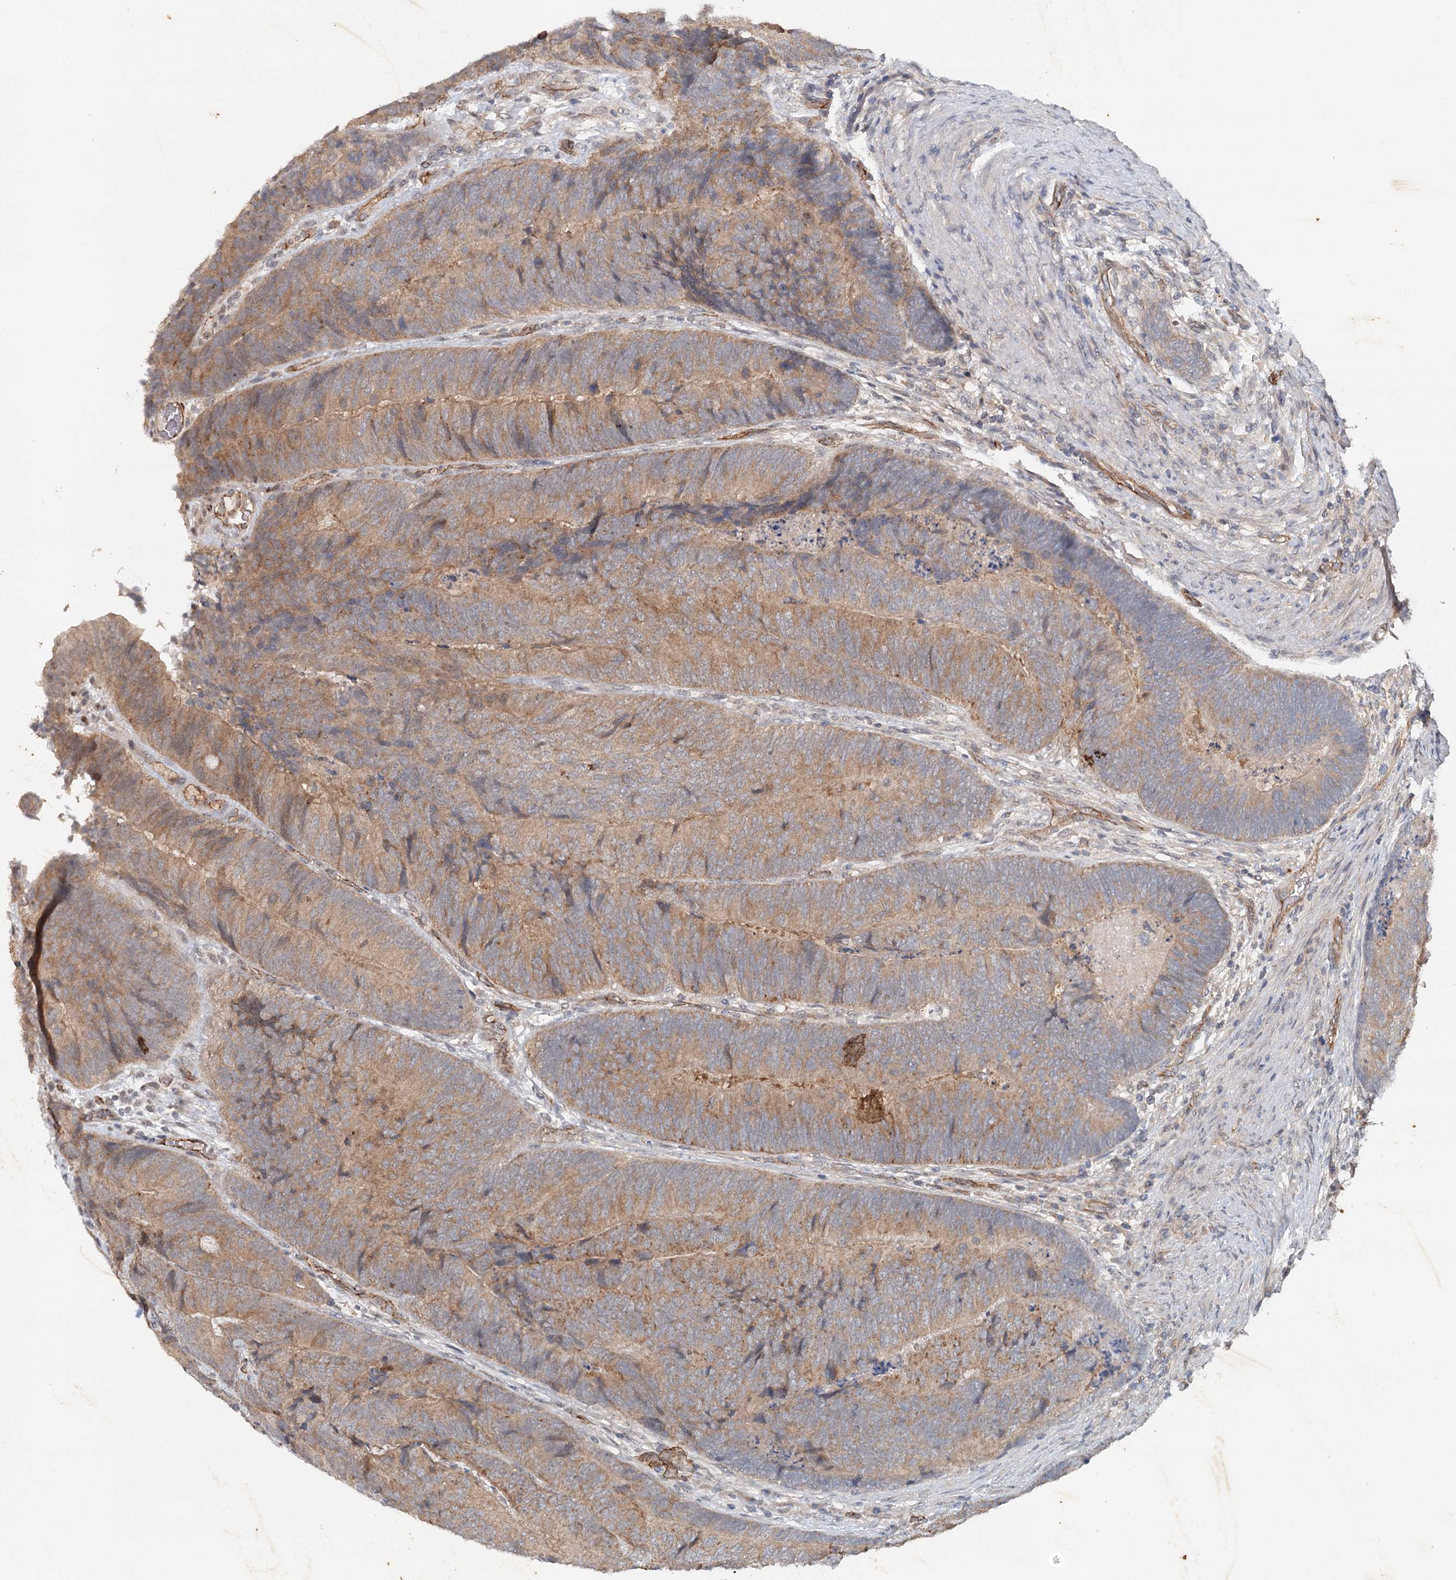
{"staining": {"intensity": "moderate", "quantity": ">75%", "location": "cytoplasmic/membranous"}, "tissue": "colorectal cancer", "cell_type": "Tumor cells", "image_type": "cancer", "snomed": [{"axis": "morphology", "description": "Adenocarcinoma, NOS"}, {"axis": "topography", "description": "Colon"}], "caption": "Colorectal adenocarcinoma was stained to show a protein in brown. There is medium levels of moderate cytoplasmic/membranous expression in about >75% of tumor cells. (DAB IHC, brown staining for protein, blue staining for nuclei).", "gene": "SYNPO", "patient": {"sex": "female", "age": 67}}